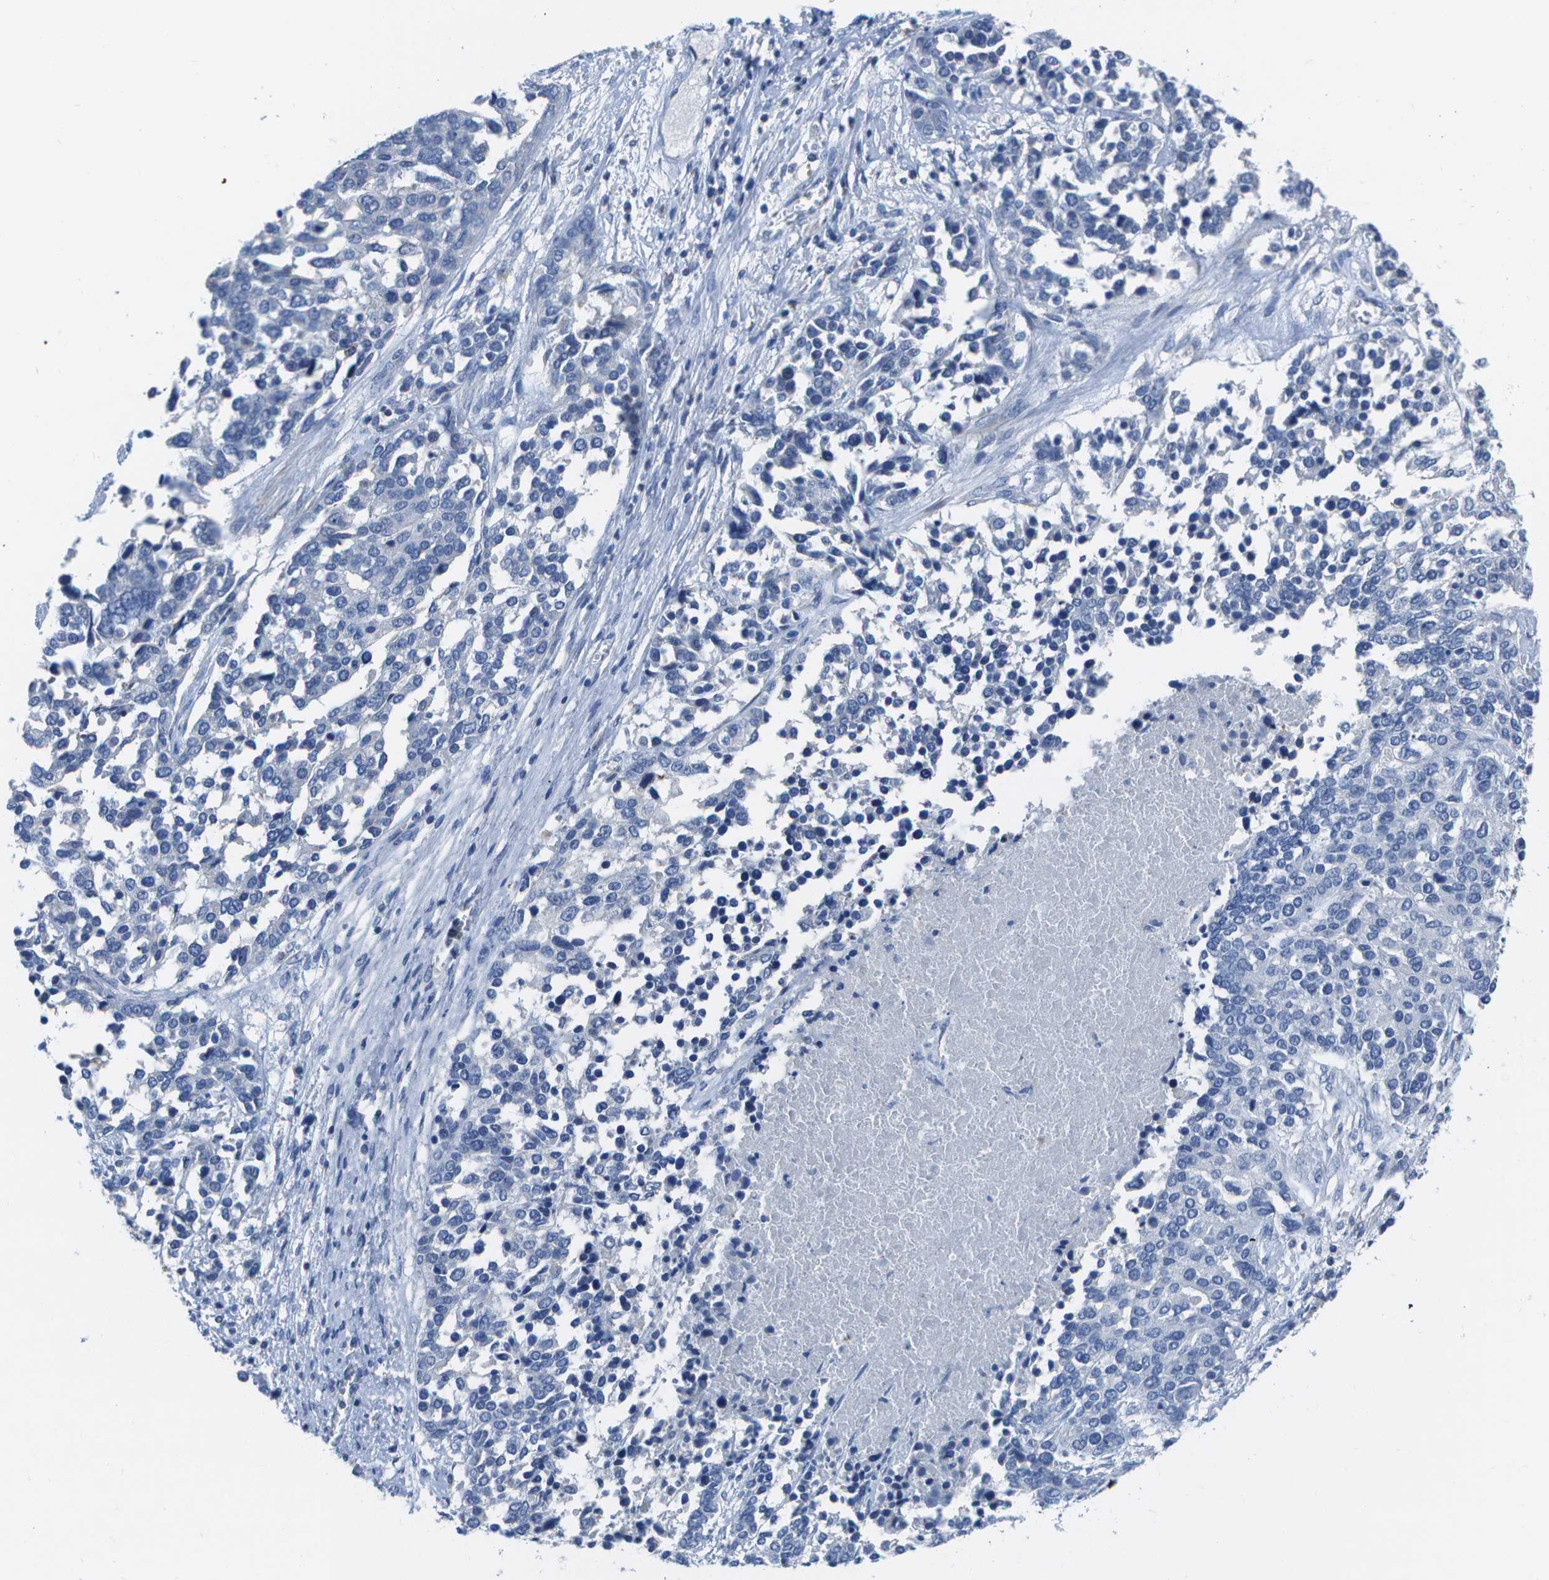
{"staining": {"intensity": "negative", "quantity": "none", "location": "none"}, "tissue": "ovarian cancer", "cell_type": "Tumor cells", "image_type": "cancer", "snomed": [{"axis": "morphology", "description": "Cystadenocarcinoma, serous, NOS"}, {"axis": "topography", "description": "Ovary"}], "caption": "This is a photomicrograph of IHC staining of ovarian cancer (serous cystadenocarcinoma), which shows no positivity in tumor cells. Nuclei are stained in blue.", "gene": "DCT", "patient": {"sex": "female", "age": 44}}